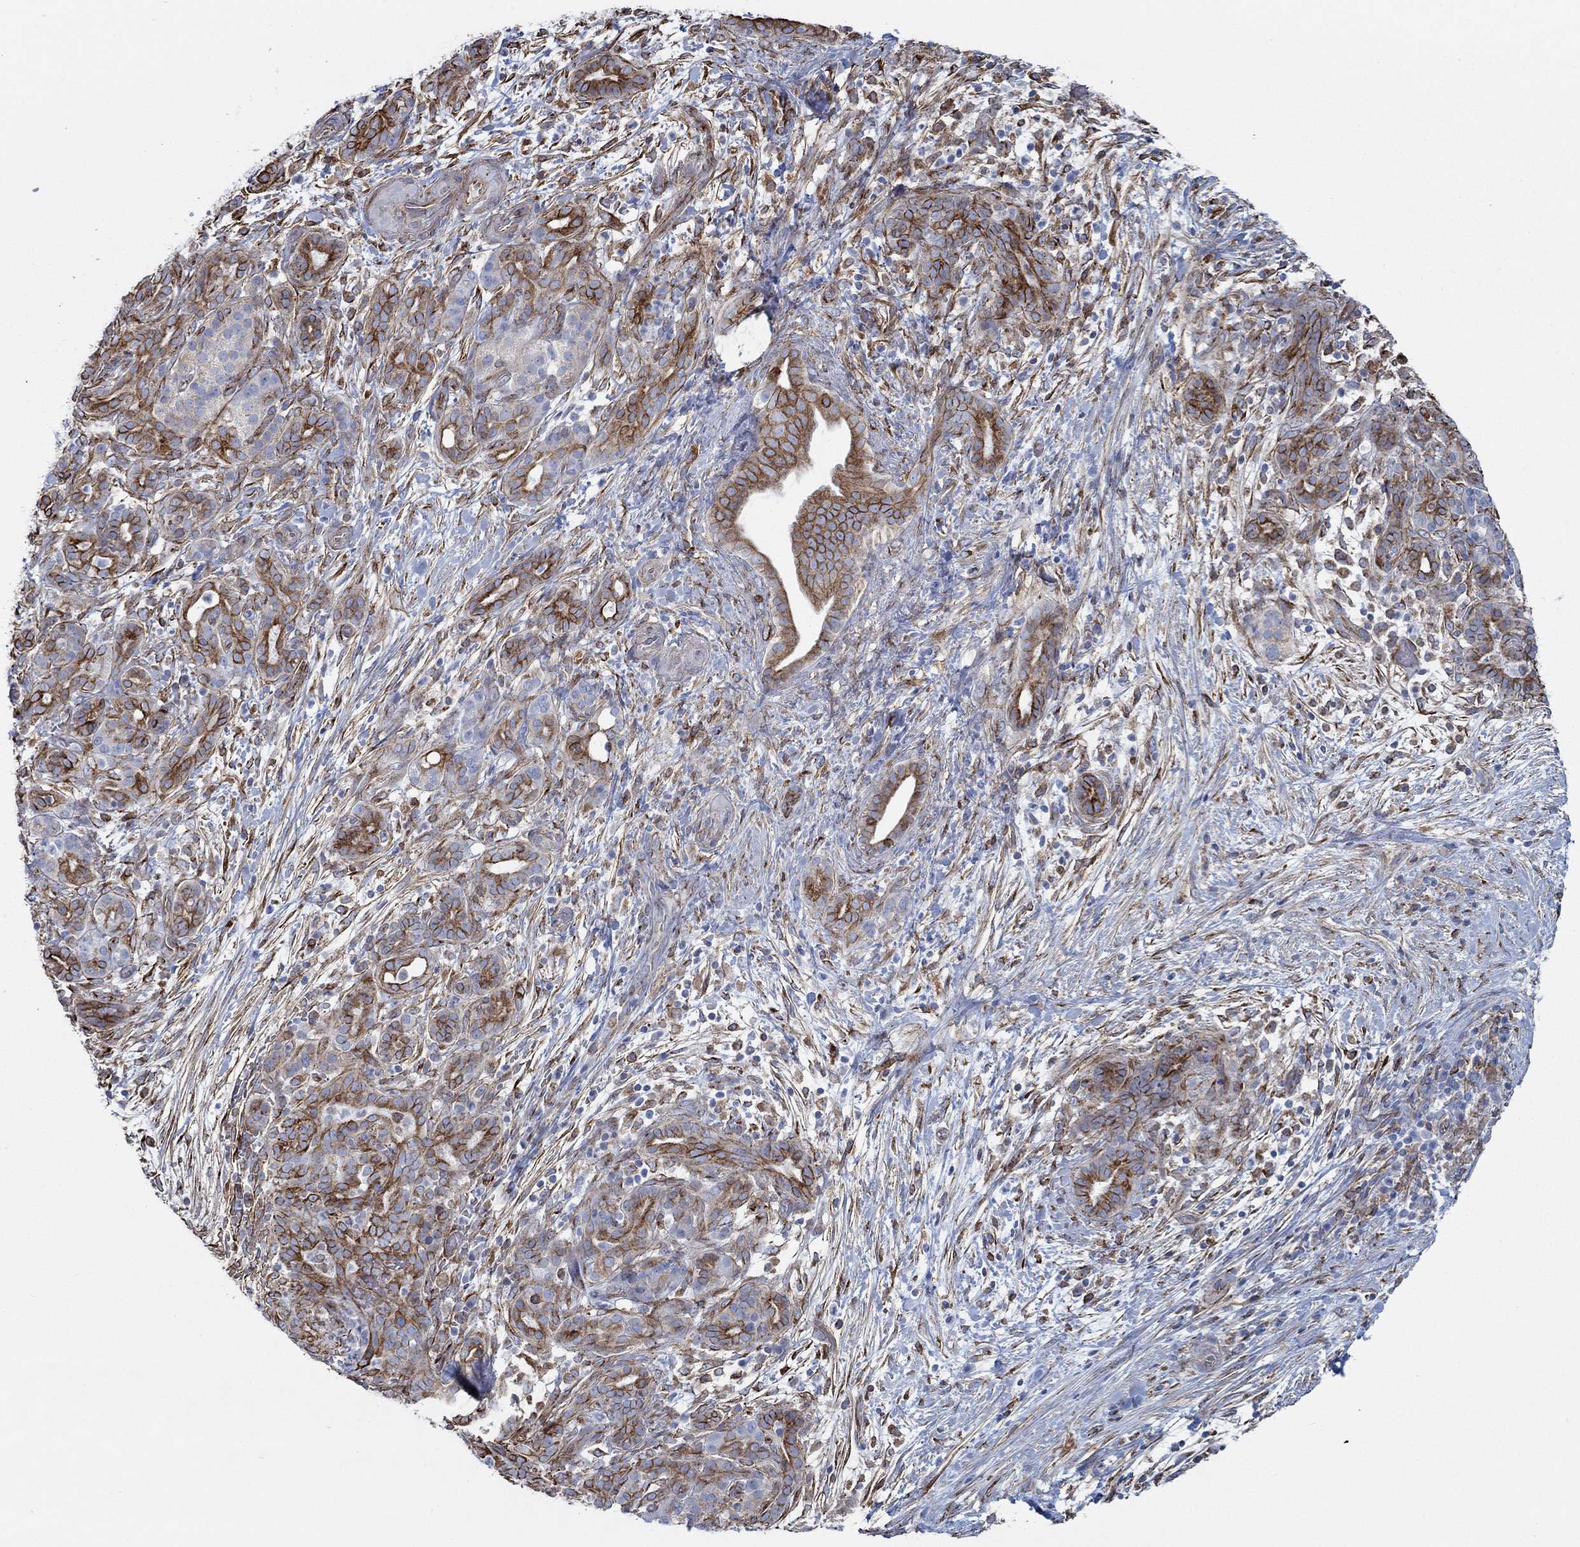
{"staining": {"intensity": "strong", "quantity": ">75%", "location": "cytoplasmic/membranous,nuclear"}, "tissue": "pancreatic cancer", "cell_type": "Tumor cells", "image_type": "cancer", "snomed": [{"axis": "morphology", "description": "Adenocarcinoma, NOS"}, {"axis": "topography", "description": "Pancreas"}], "caption": "DAB (3,3'-diaminobenzidine) immunohistochemical staining of adenocarcinoma (pancreatic) displays strong cytoplasmic/membranous and nuclear protein staining in approximately >75% of tumor cells.", "gene": "STC2", "patient": {"sex": "male", "age": 44}}